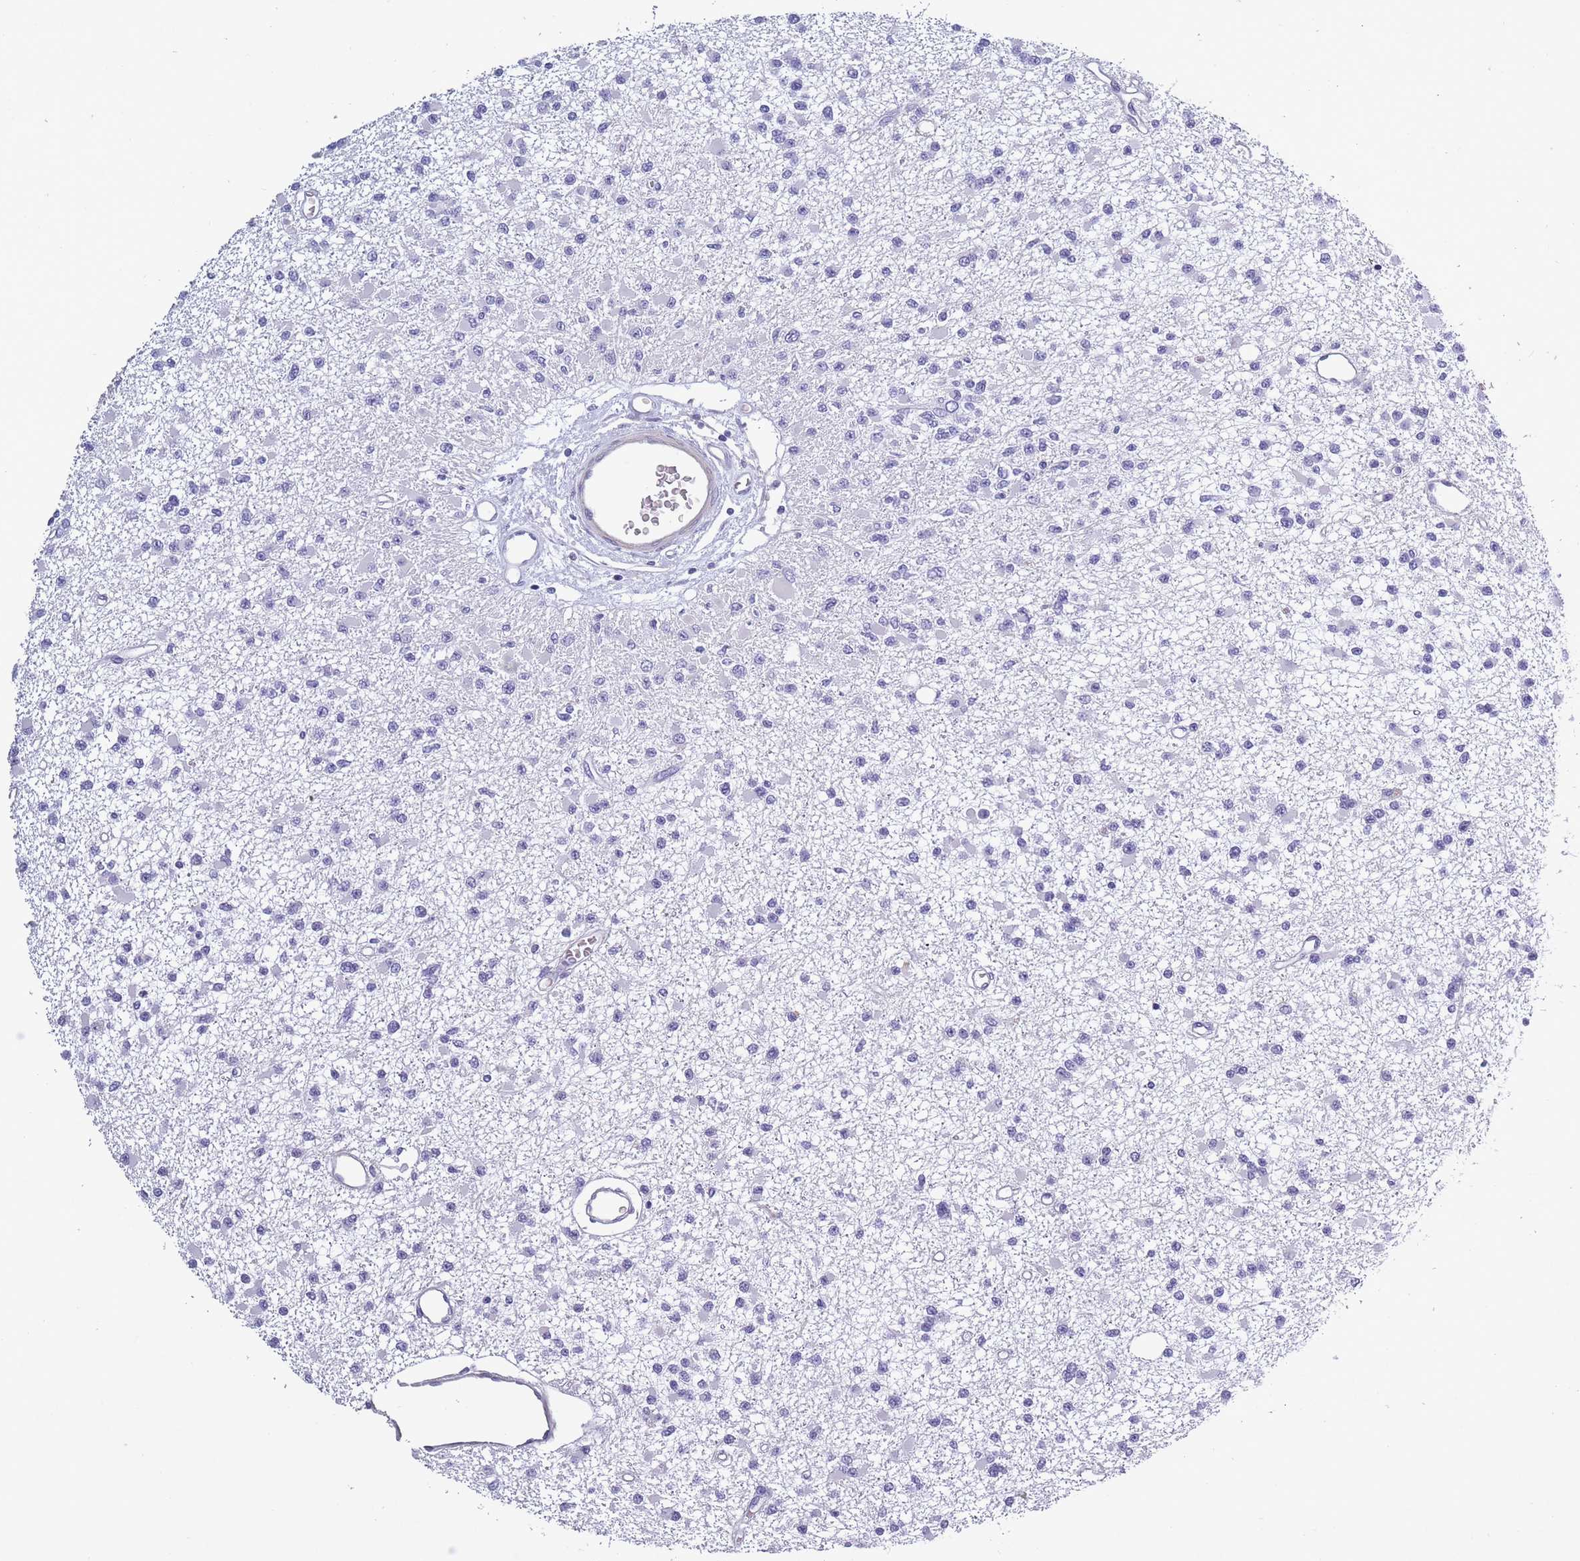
{"staining": {"intensity": "negative", "quantity": "none", "location": "none"}, "tissue": "glioma", "cell_type": "Tumor cells", "image_type": "cancer", "snomed": [{"axis": "morphology", "description": "Glioma, malignant, Low grade"}, {"axis": "topography", "description": "Brain"}], "caption": "Immunohistochemical staining of human malignant low-grade glioma reveals no significant expression in tumor cells.", "gene": "OR4C5", "patient": {"sex": "female", "age": 22}}